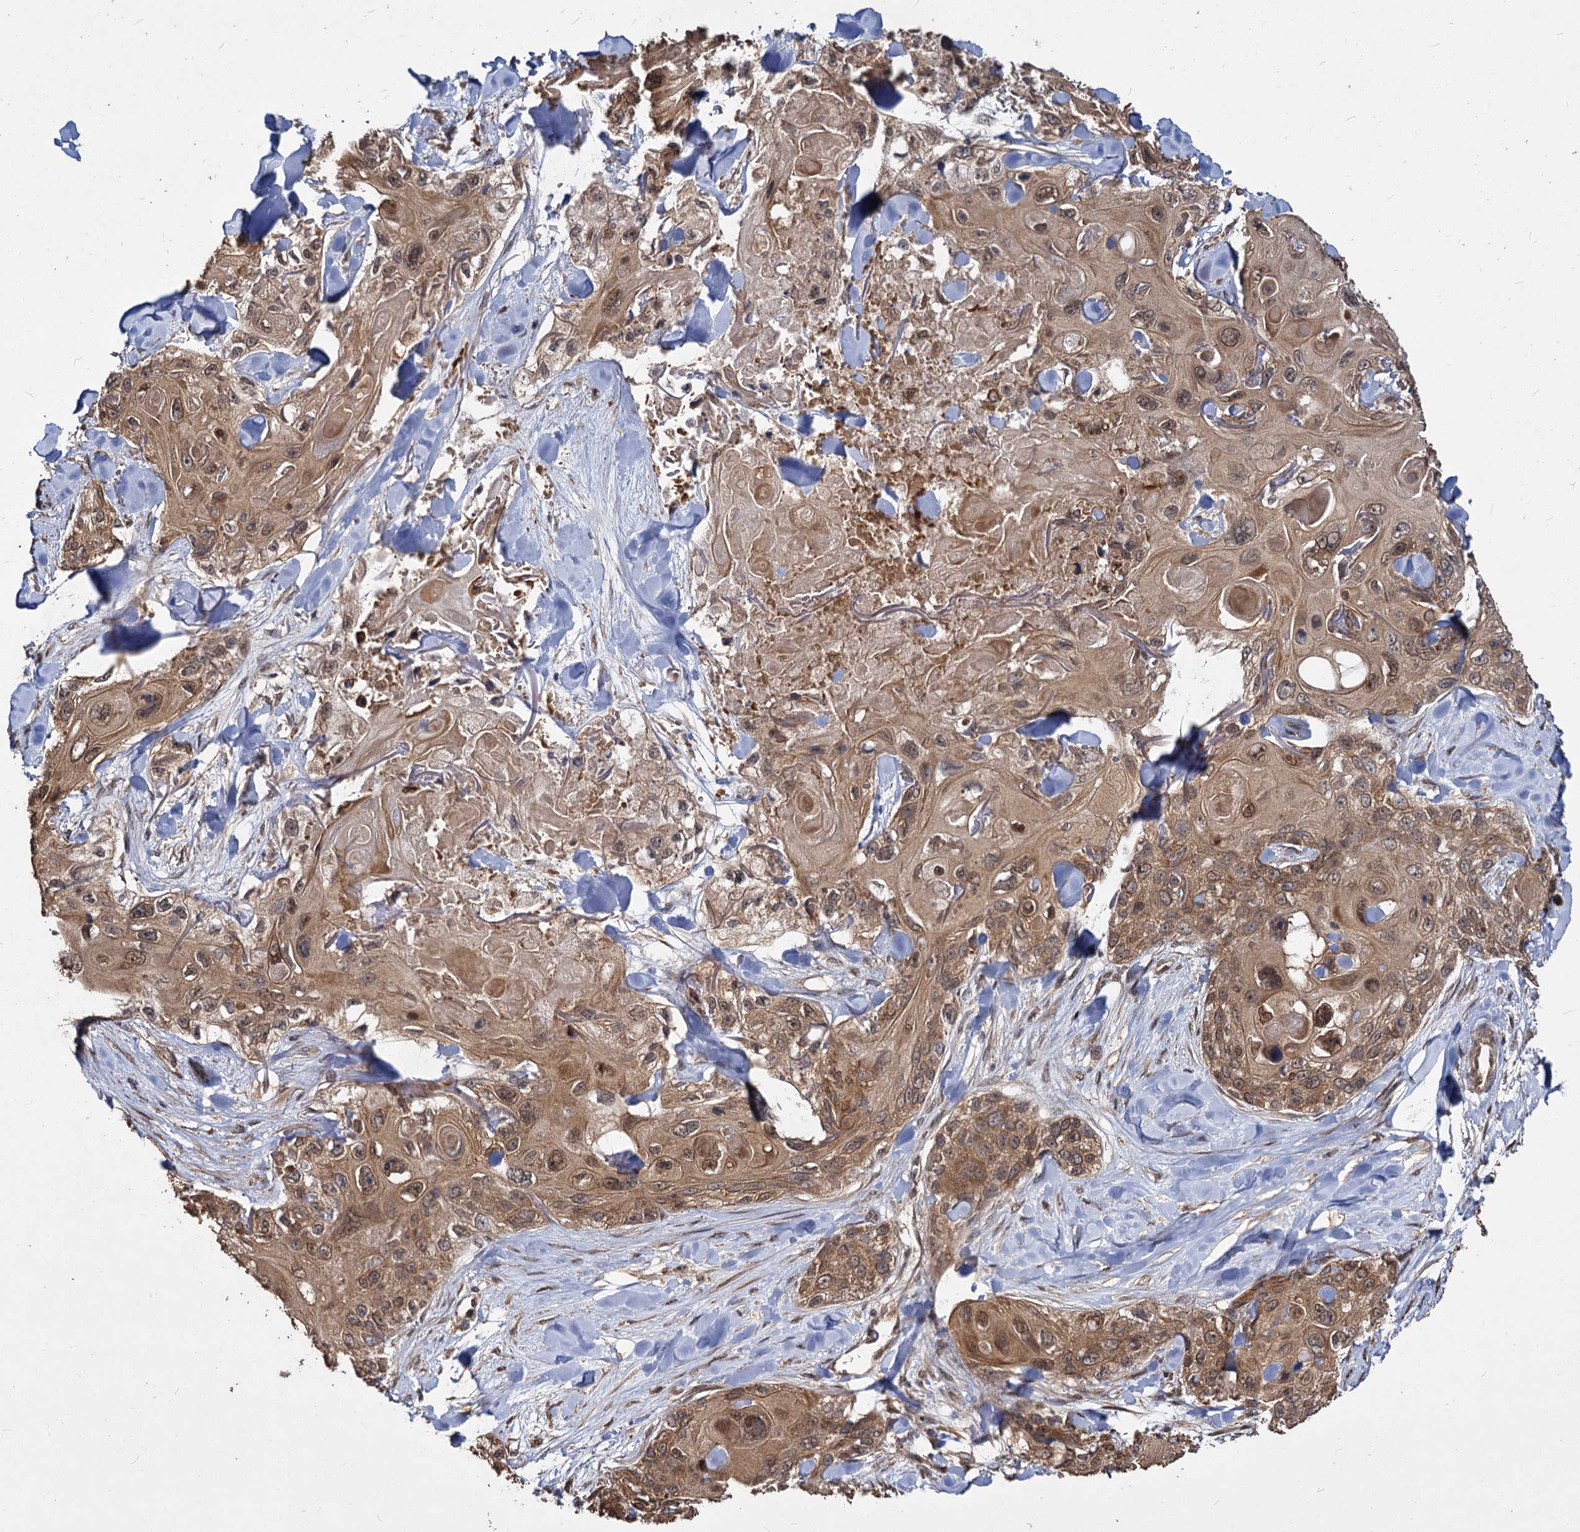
{"staining": {"intensity": "moderate", "quantity": ">75%", "location": "cytoplasmic/membranous,nuclear"}, "tissue": "skin cancer", "cell_type": "Tumor cells", "image_type": "cancer", "snomed": [{"axis": "morphology", "description": "Normal tissue, NOS"}, {"axis": "morphology", "description": "Squamous cell carcinoma, NOS"}, {"axis": "topography", "description": "Skin"}], "caption": "Immunohistochemistry (IHC) photomicrograph of neoplastic tissue: human skin cancer stained using IHC exhibits medium levels of moderate protein expression localized specifically in the cytoplasmic/membranous and nuclear of tumor cells, appearing as a cytoplasmic/membranous and nuclear brown color.", "gene": "VPS51", "patient": {"sex": "male", "age": 72}}